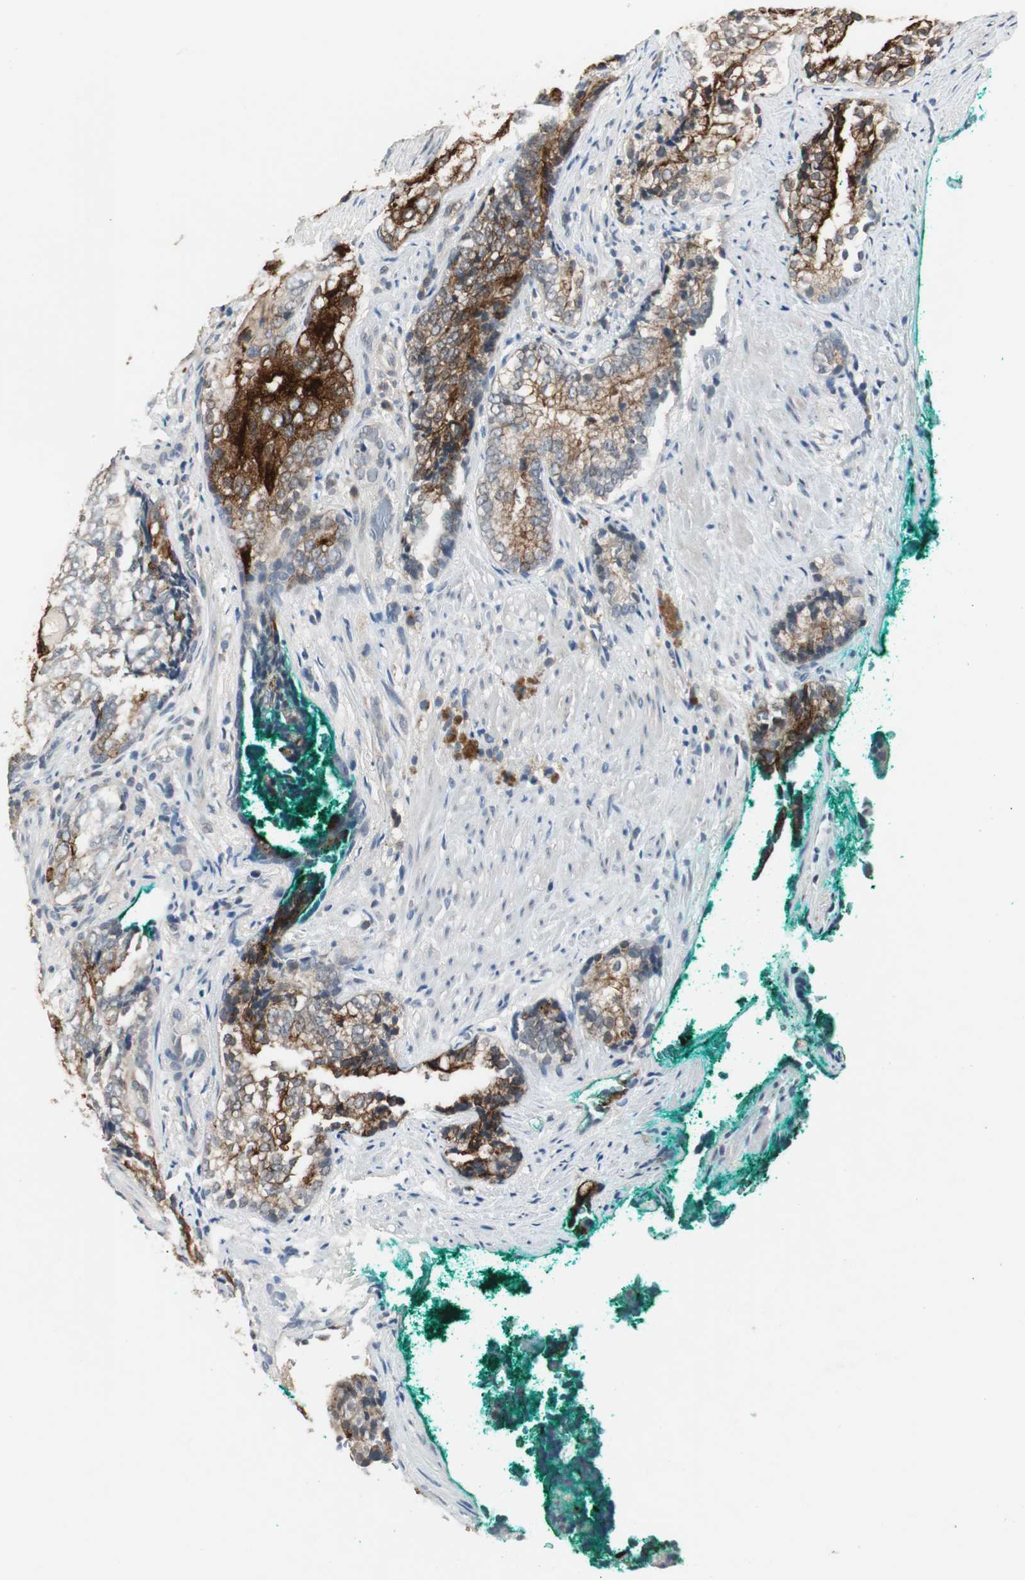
{"staining": {"intensity": "strong", "quantity": ">75%", "location": "cytoplasmic/membranous"}, "tissue": "prostate cancer", "cell_type": "Tumor cells", "image_type": "cancer", "snomed": [{"axis": "morphology", "description": "Adenocarcinoma, High grade"}, {"axis": "topography", "description": "Prostate"}], "caption": "IHC photomicrograph of human prostate cancer stained for a protein (brown), which reveals high levels of strong cytoplasmic/membranous positivity in about >75% of tumor cells.", "gene": "PTPRN2", "patient": {"sex": "male", "age": 66}}